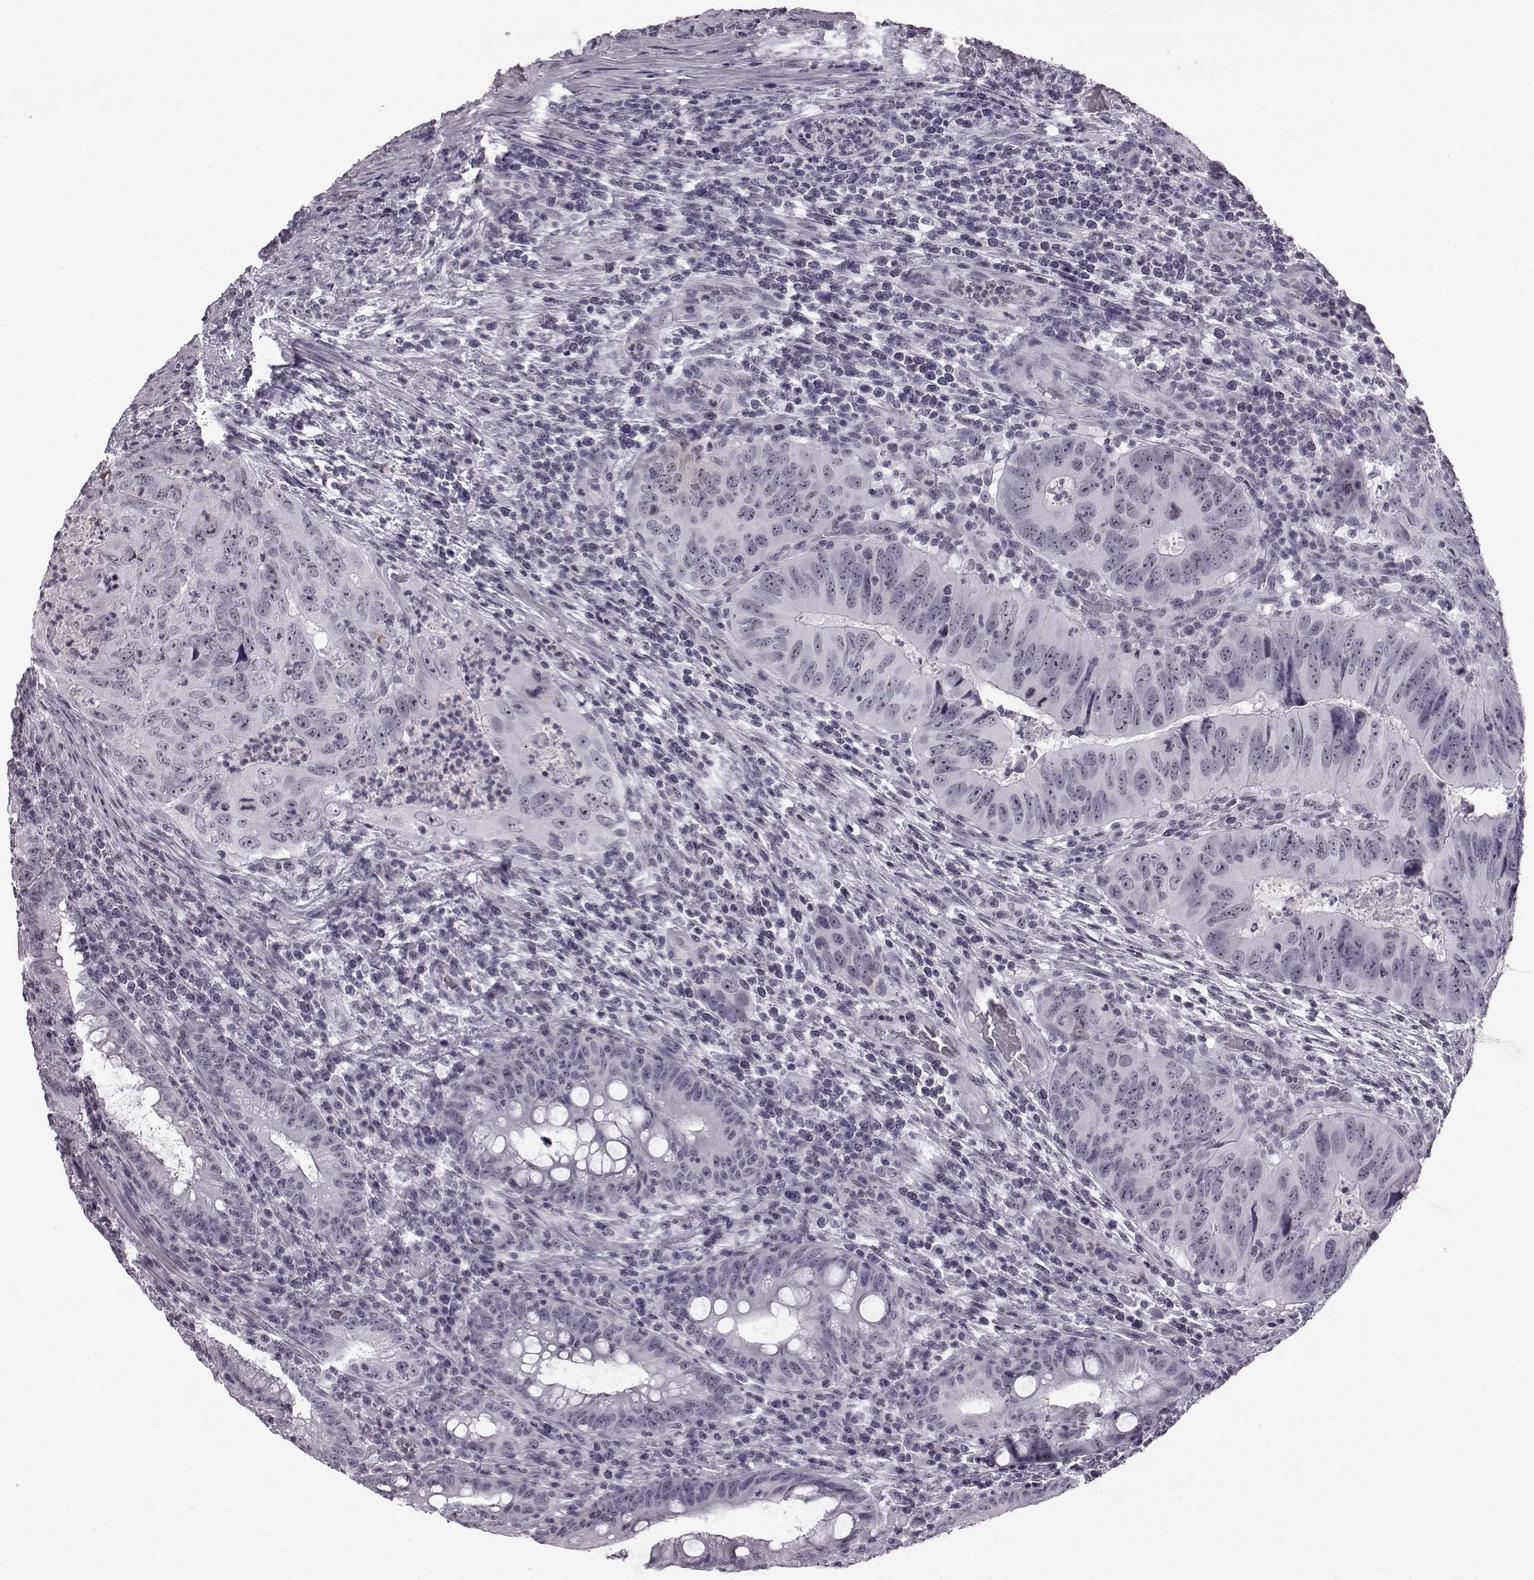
{"staining": {"intensity": "negative", "quantity": "none", "location": "none"}, "tissue": "colorectal cancer", "cell_type": "Tumor cells", "image_type": "cancer", "snomed": [{"axis": "morphology", "description": "Adenocarcinoma, NOS"}, {"axis": "topography", "description": "Colon"}], "caption": "Tumor cells show no significant positivity in colorectal adenocarcinoma.", "gene": "ADGRG2", "patient": {"sex": "male", "age": 79}}